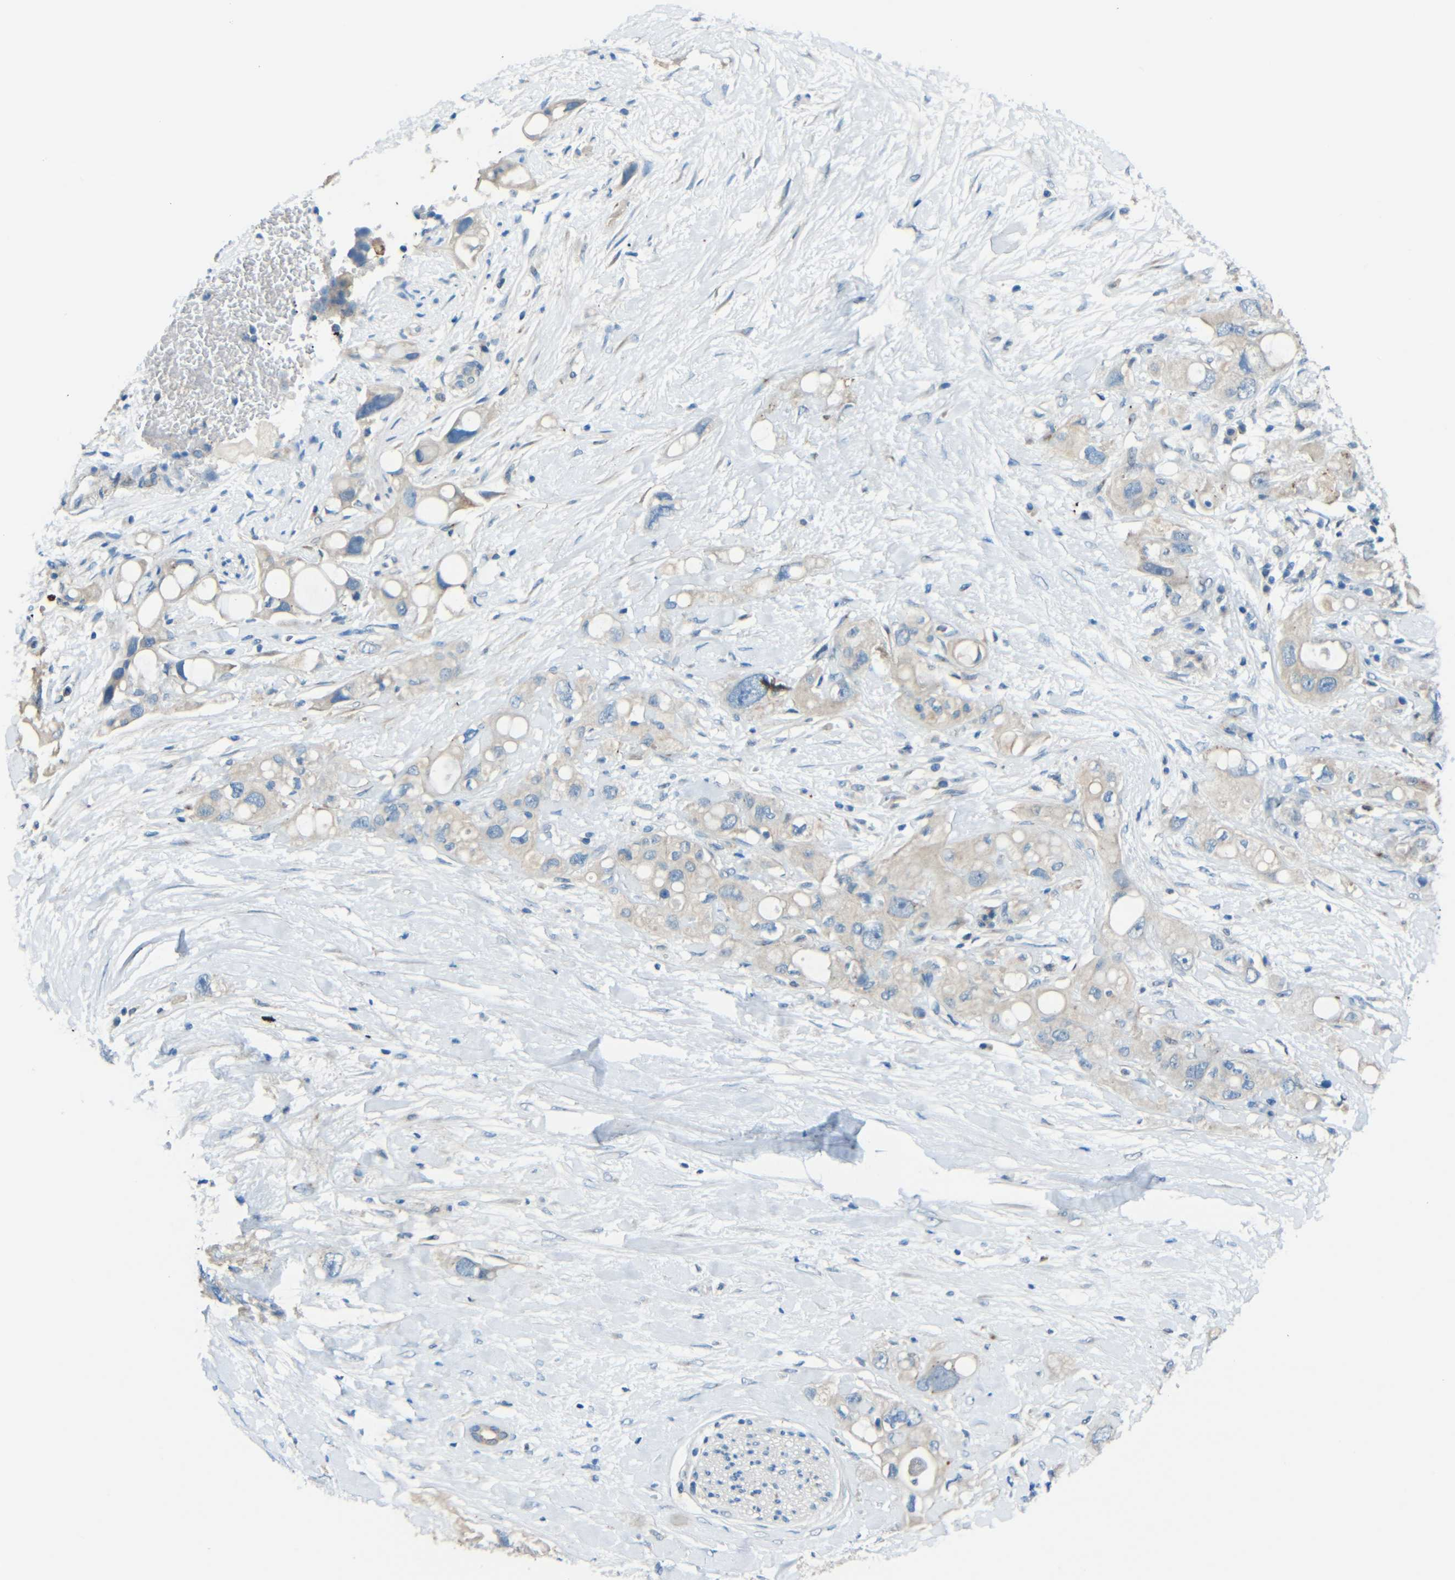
{"staining": {"intensity": "negative", "quantity": "none", "location": "none"}, "tissue": "pancreatic cancer", "cell_type": "Tumor cells", "image_type": "cancer", "snomed": [{"axis": "morphology", "description": "Adenocarcinoma, NOS"}, {"axis": "topography", "description": "Pancreas"}], "caption": "An IHC photomicrograph of pancreatic cancer is shown. There is no staining in tumor cells of pancreatic cancer.", "gene": "CYP26B1", "patient": {"sex": "female", "age": 56}}